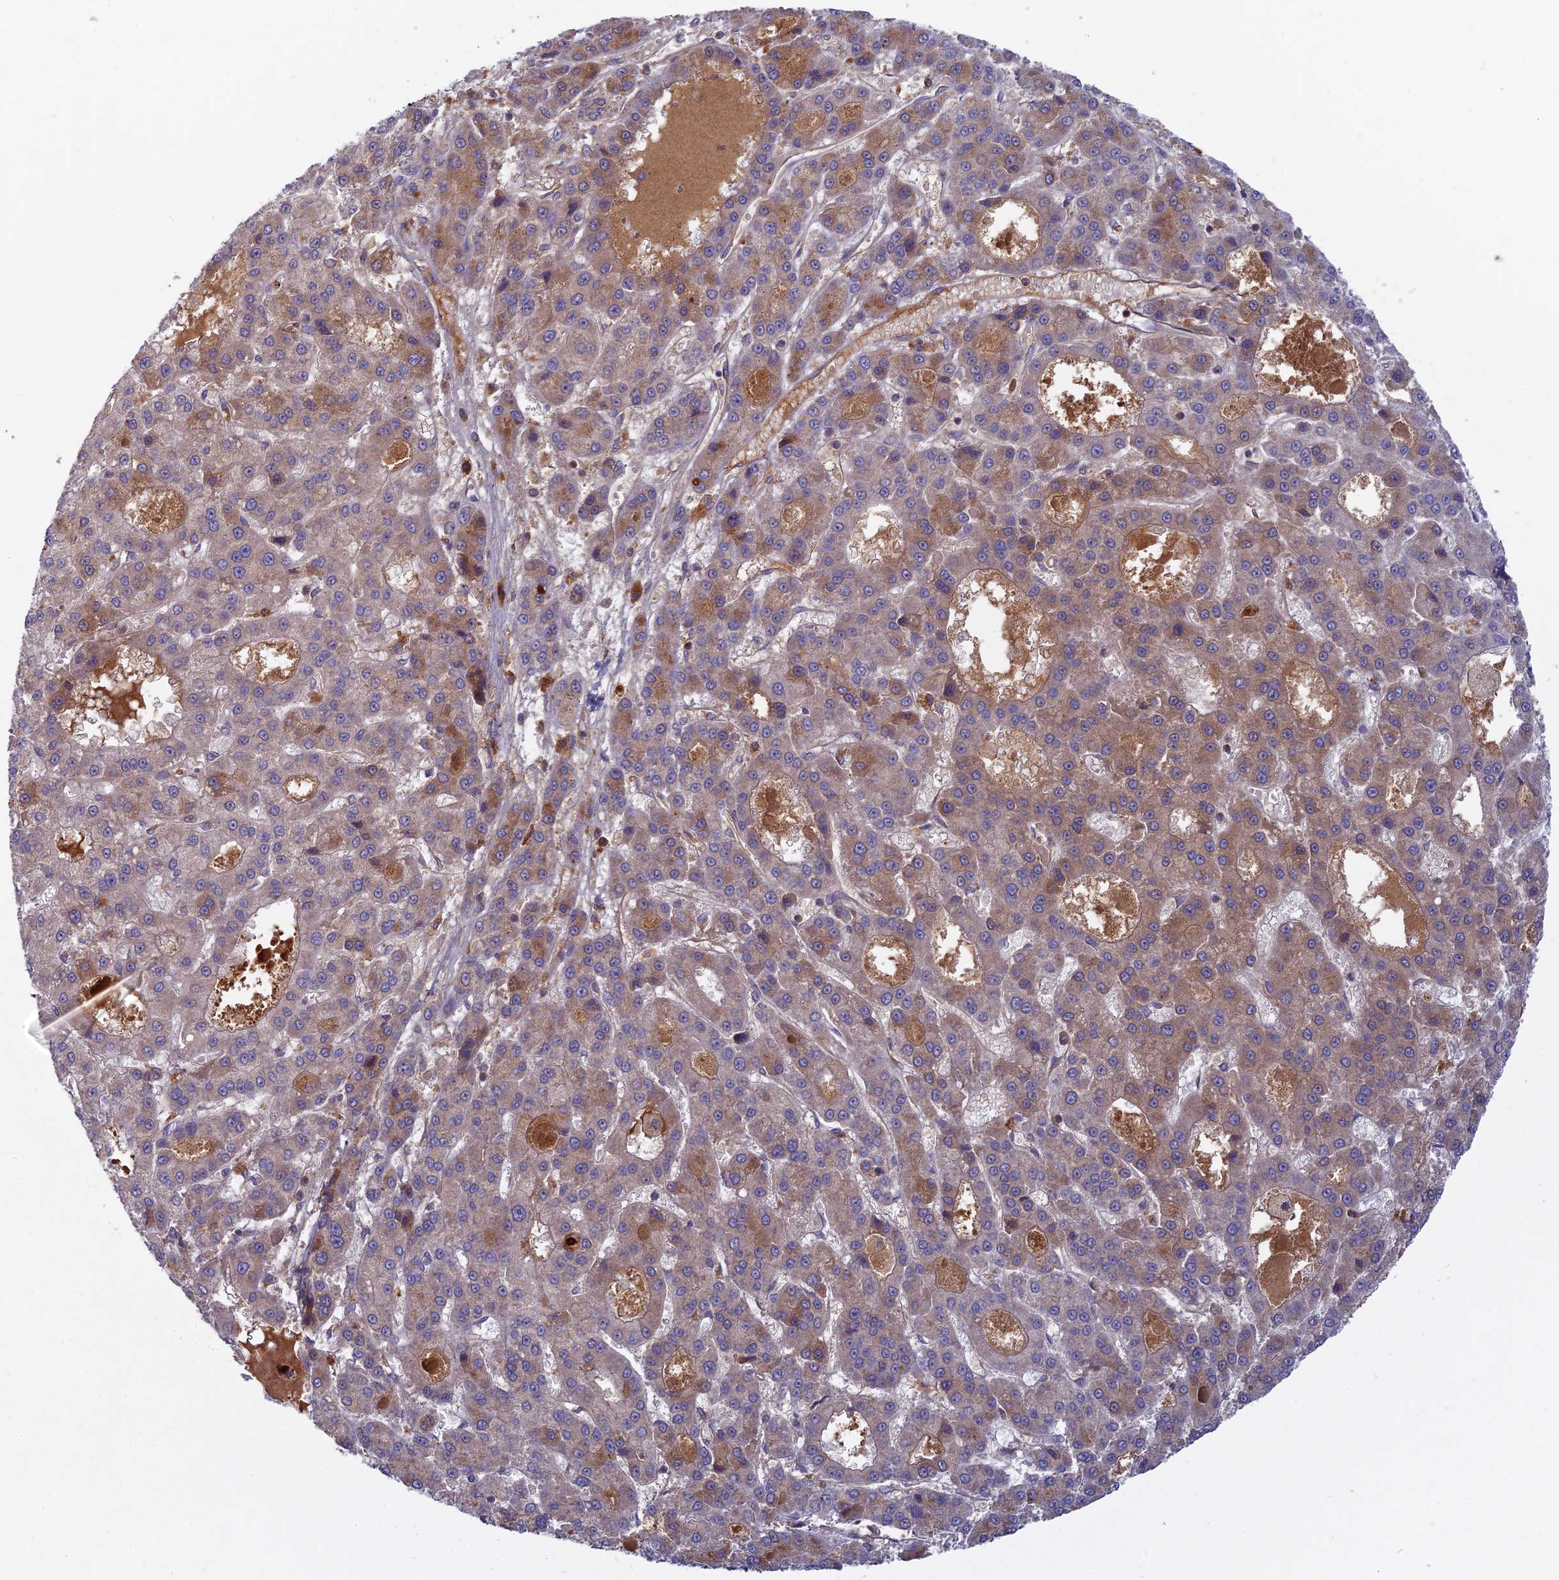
{"staining": {"intensity": "weak", "quantity": ">75%", "location": "cytoplasmic/membranous"}, "tissue": "liver cancer", "cell_type": "Tumor cells", "image_type": "cancer", "snomed": [{"axis": "morphology", "description": "Carcinoma, Hepatocellular, NOS"}, {"axis": "topography", "description": "Liver"}], "caption": "Weak cytoplasmic/membranous positivity for a protein is seen in approximately >75% of tumor cells of hepatocellular carcinoma (liver) using immunohistochemistry.", "gene": "CCDC167", "patient": {"sex": "male", "age": 70}}